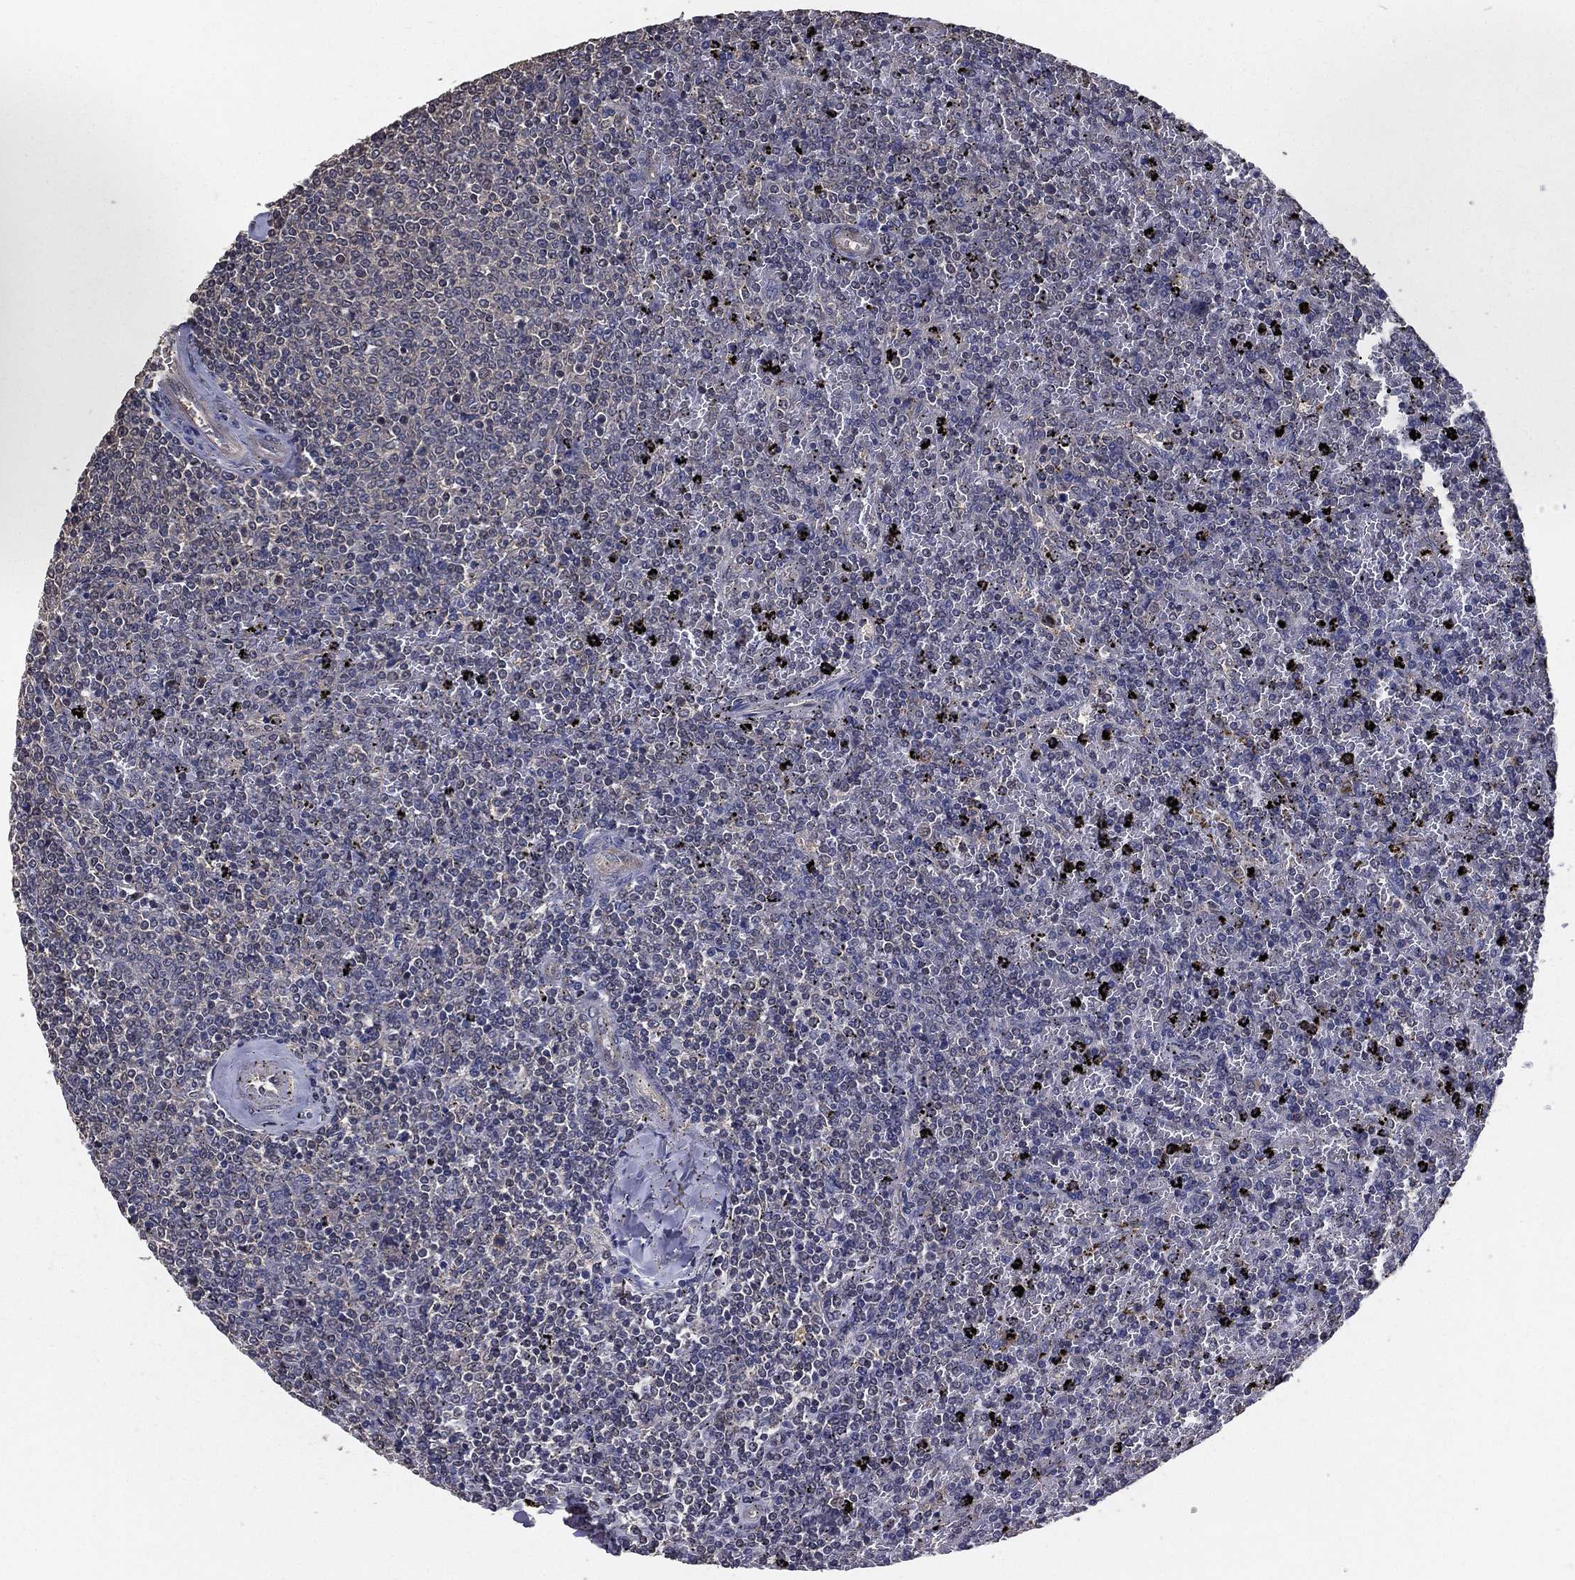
{"staining": {"intensity": "negative", "quantity": "none", "location": "none"}, "tissue": "lymphoma", "cell_type": "Tumor cells", "image_type": "cancer", "snomed": [{"axis": "morphology", "description": "Malignant lymphoma, non-Hodgkin's type, Low grade"}, {"axis": "topography", "description": "Spleen"}], "caption": "Immunohistochemical staining of human lymphoma demonstrates no significant positivity in tumor cells.", "gene": "PCNT", "patient": {"sex": "female", "age": 77}}